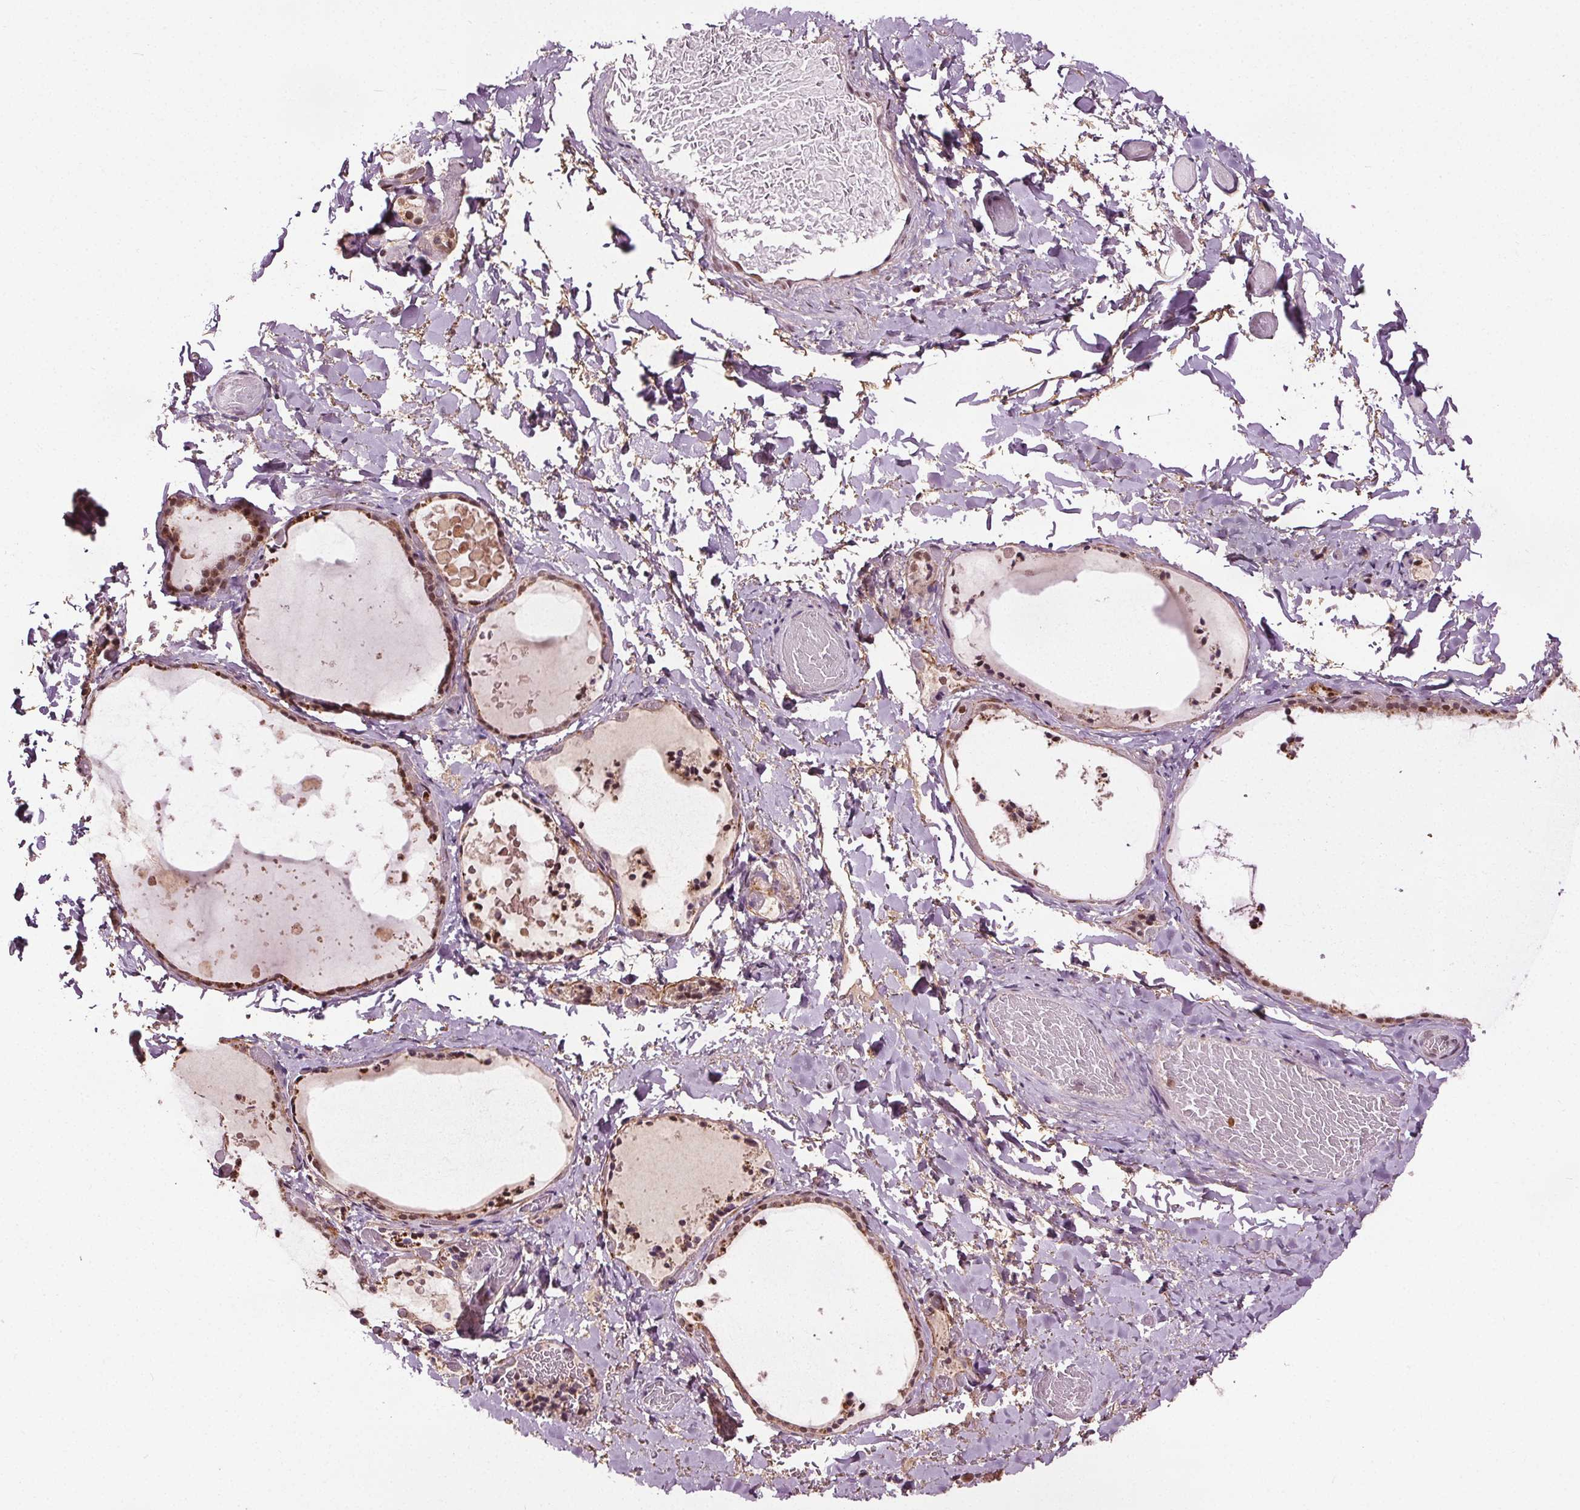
{"staining": {"intensity": "moderate", "quantity": ">75%", "location": "nuclear"}, "tissue": "thyroid gland", "cell_type": "Glandular cells", "image_type": "normal", "snomed": [{"axis": "morphology", "description": "Normal tissue, NOS"}, {"axis": "topography", "description": "Thyroid gland"}], "caption": "IHC of benign thyroid gland demonstrates medium levels of moderate nuclear positivity in about >75% of glandular cells.", "gene": "DDX11", "patient": {"sex": "female", "age": 56}}